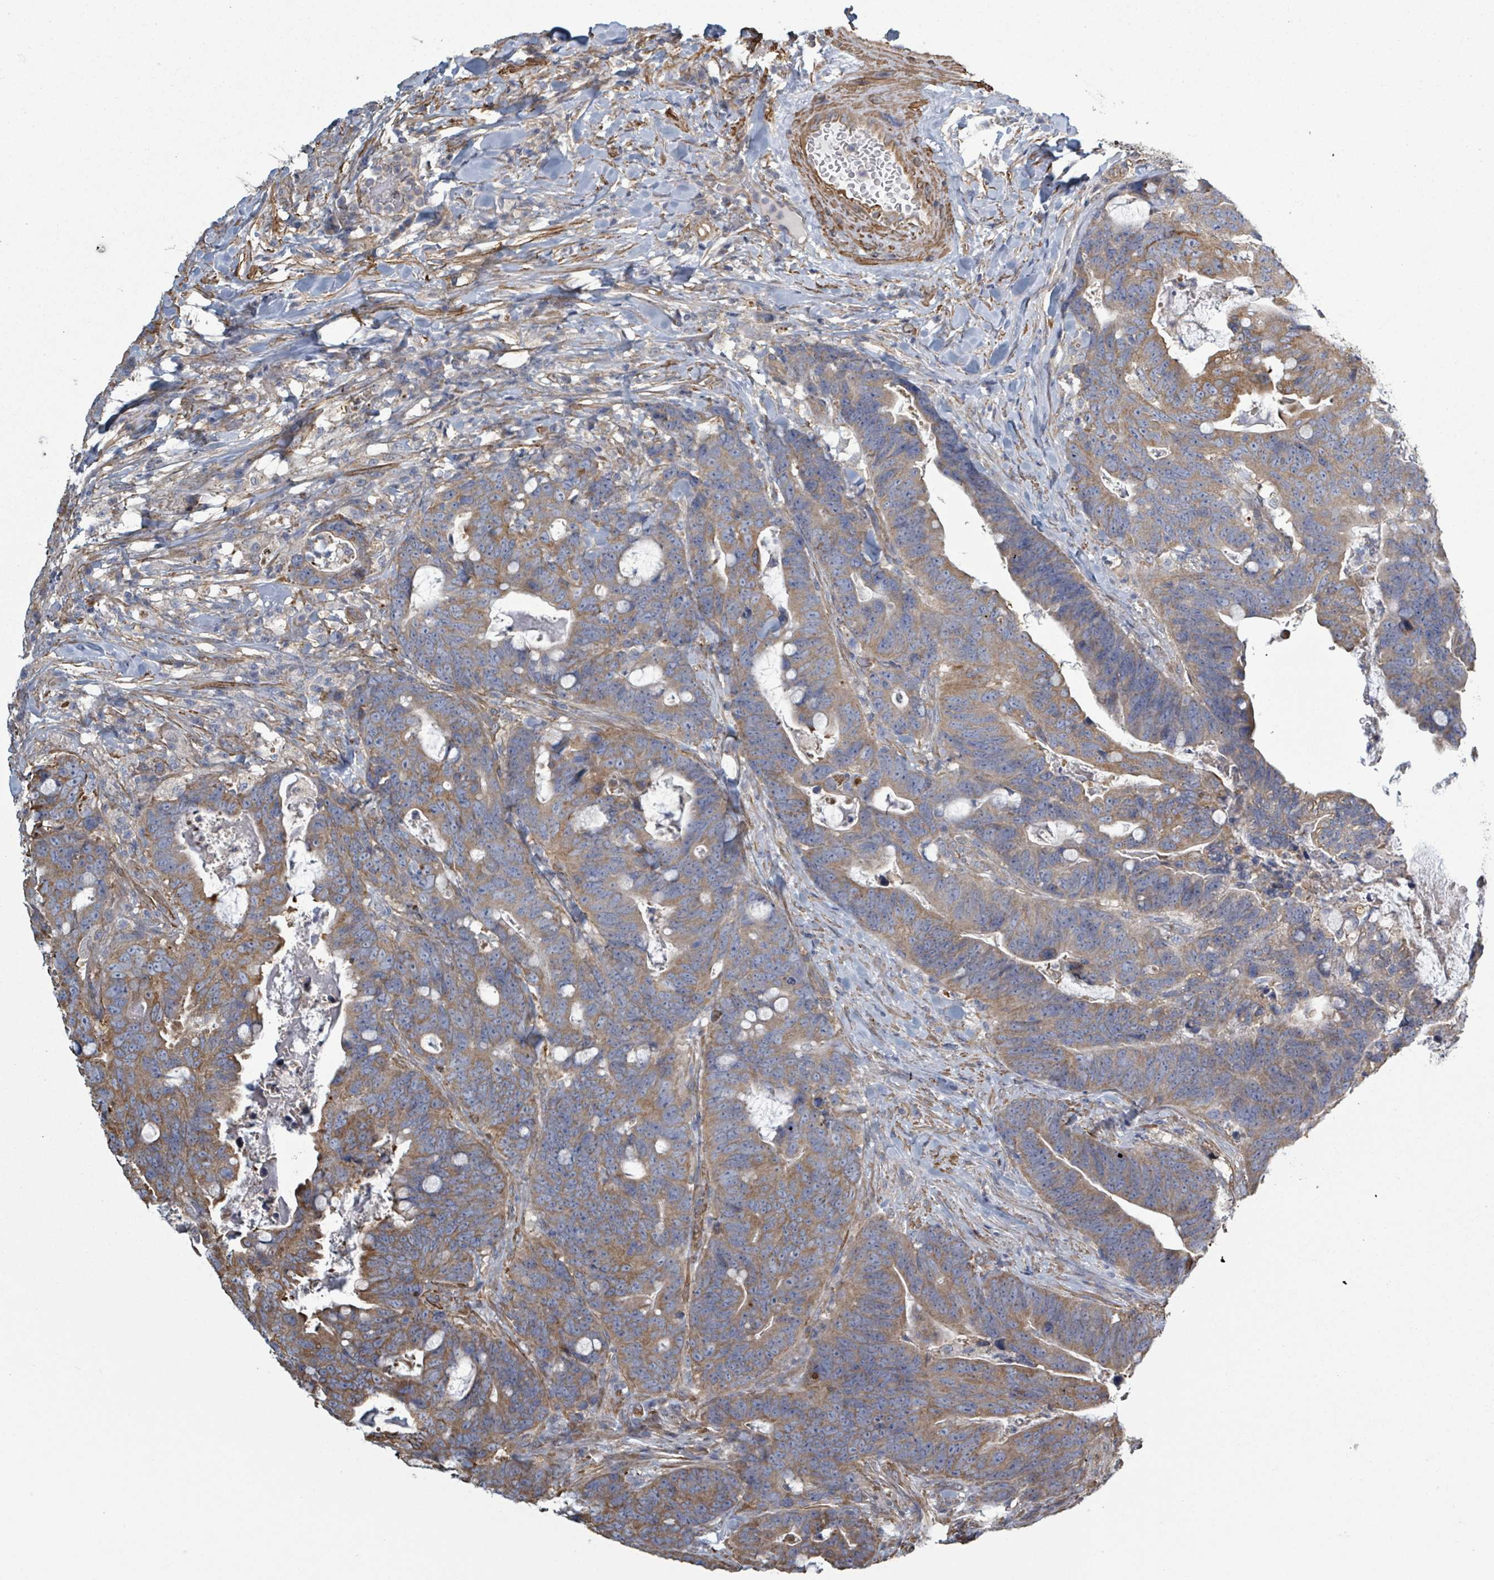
{"staining": {"intensity": "moderate", "quantity": ">75%", "location": "cytoplasmic/membranous"}, "tissue": "colorectal cancer", "cell_type": "Tumor cells", "image_type": "cancer", "snomed": [{"axis": "morphology", "description": "Adenocarcinoma, NOS"}, {"axis": "topography", "description": "Colon"}], "caption": "The photomicrograph reveals staining of colorectal cancer (adenocarcinoma), revealing moderate cytoplasmic/membranous protein staining (brown color) within tumor cells.", "gene": "ADCK1", "patient": {"sex": "female", "age": 82}}